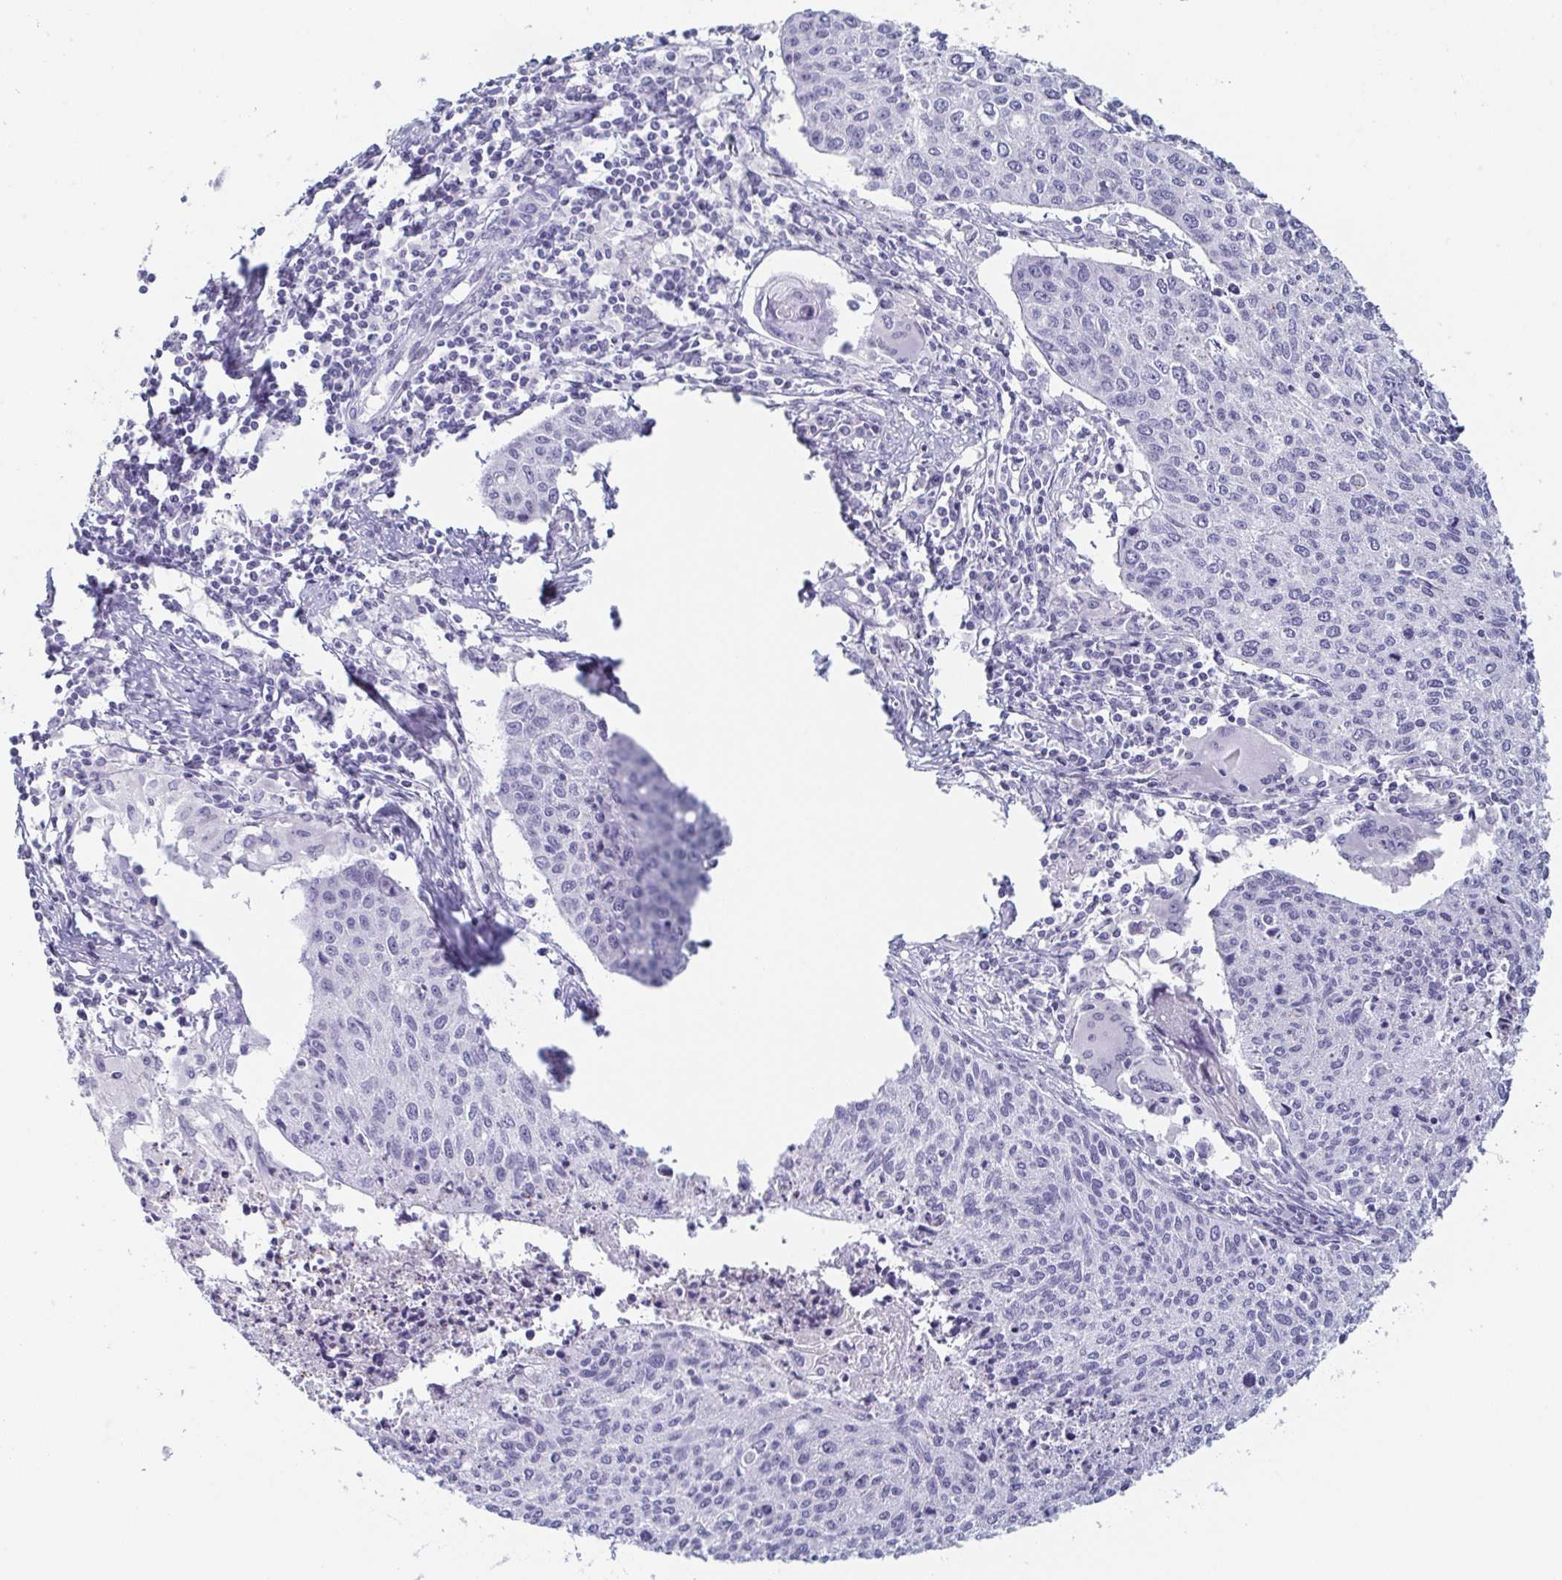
{"staining": {"intensity": "negative", "quantity": "none", "location": "none"}, "tissue": "cervical cancer", "cell_type": "Tumor cells", "image_type": "cancer", "snomed": [{"axis": "morphology", "description": "Squamous cell carcinoma, NOS"}, {"axis": "topography", "description": "Cervix"}], "caption": "Tumor cells show no significant expression in cervical squamous cell carcinoma. (Immunohistochemistry (ihc), brightfield microscopy, high magnification).", "gene": "ITLN1", "patient": {"sex": "female", "age": 38}}